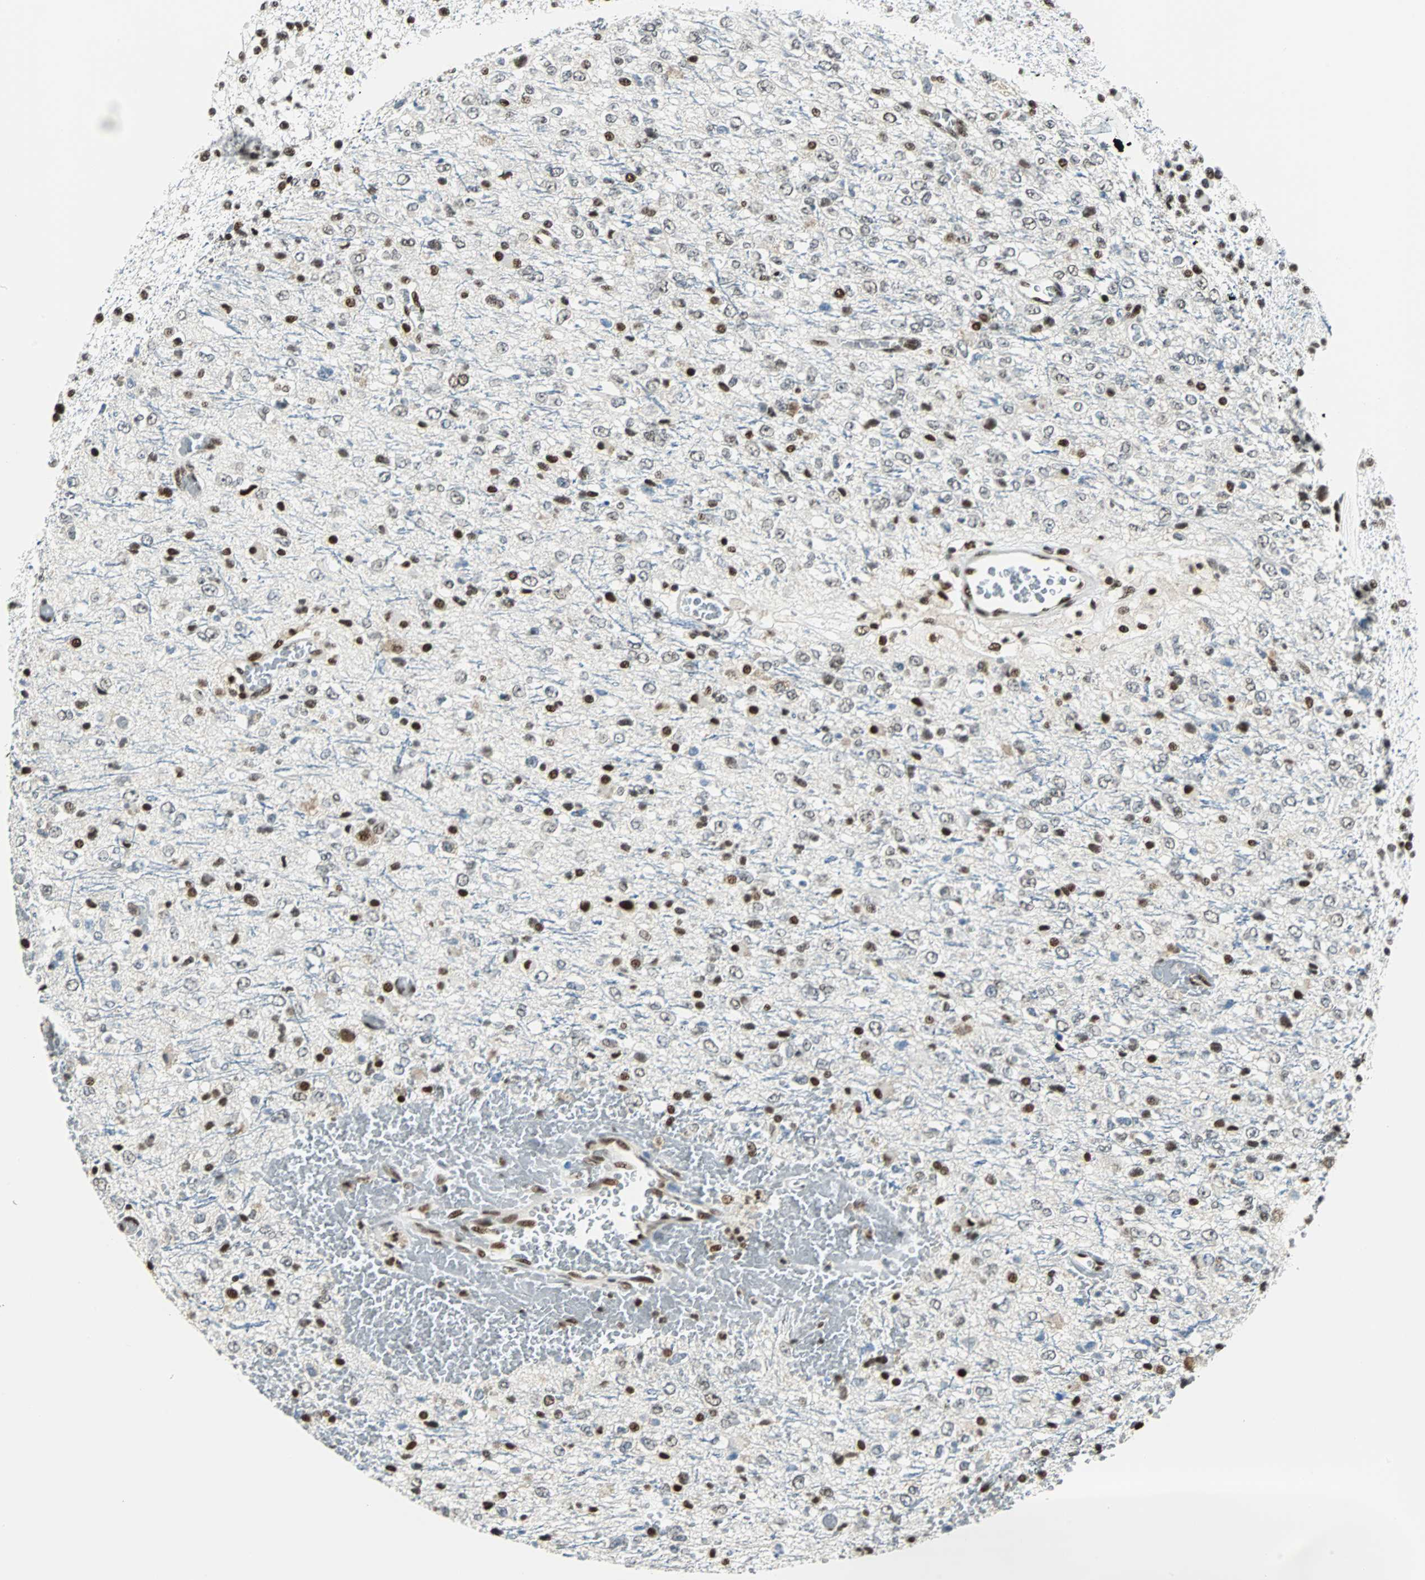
{"staining": {"intensity": "moderate", "quantity": "25%-75%", "location": "nuclear"}, "tissue": "glioma", "cell_type": "Tumor cells", "image_type": "cancer", "snomed": [{"axis": "morphology", "description": "Glioma, malignant, High grade"}, {"axis": "topography", "description": "pancreas cauda"}], "caption": "A photomicrograph of malignant glioma (high-grade) stained for a protein displays moderate nuclear brown staining in tumor cells.", "gene": "XRCC4", "patient": {"sex": "male", "age": 60}}